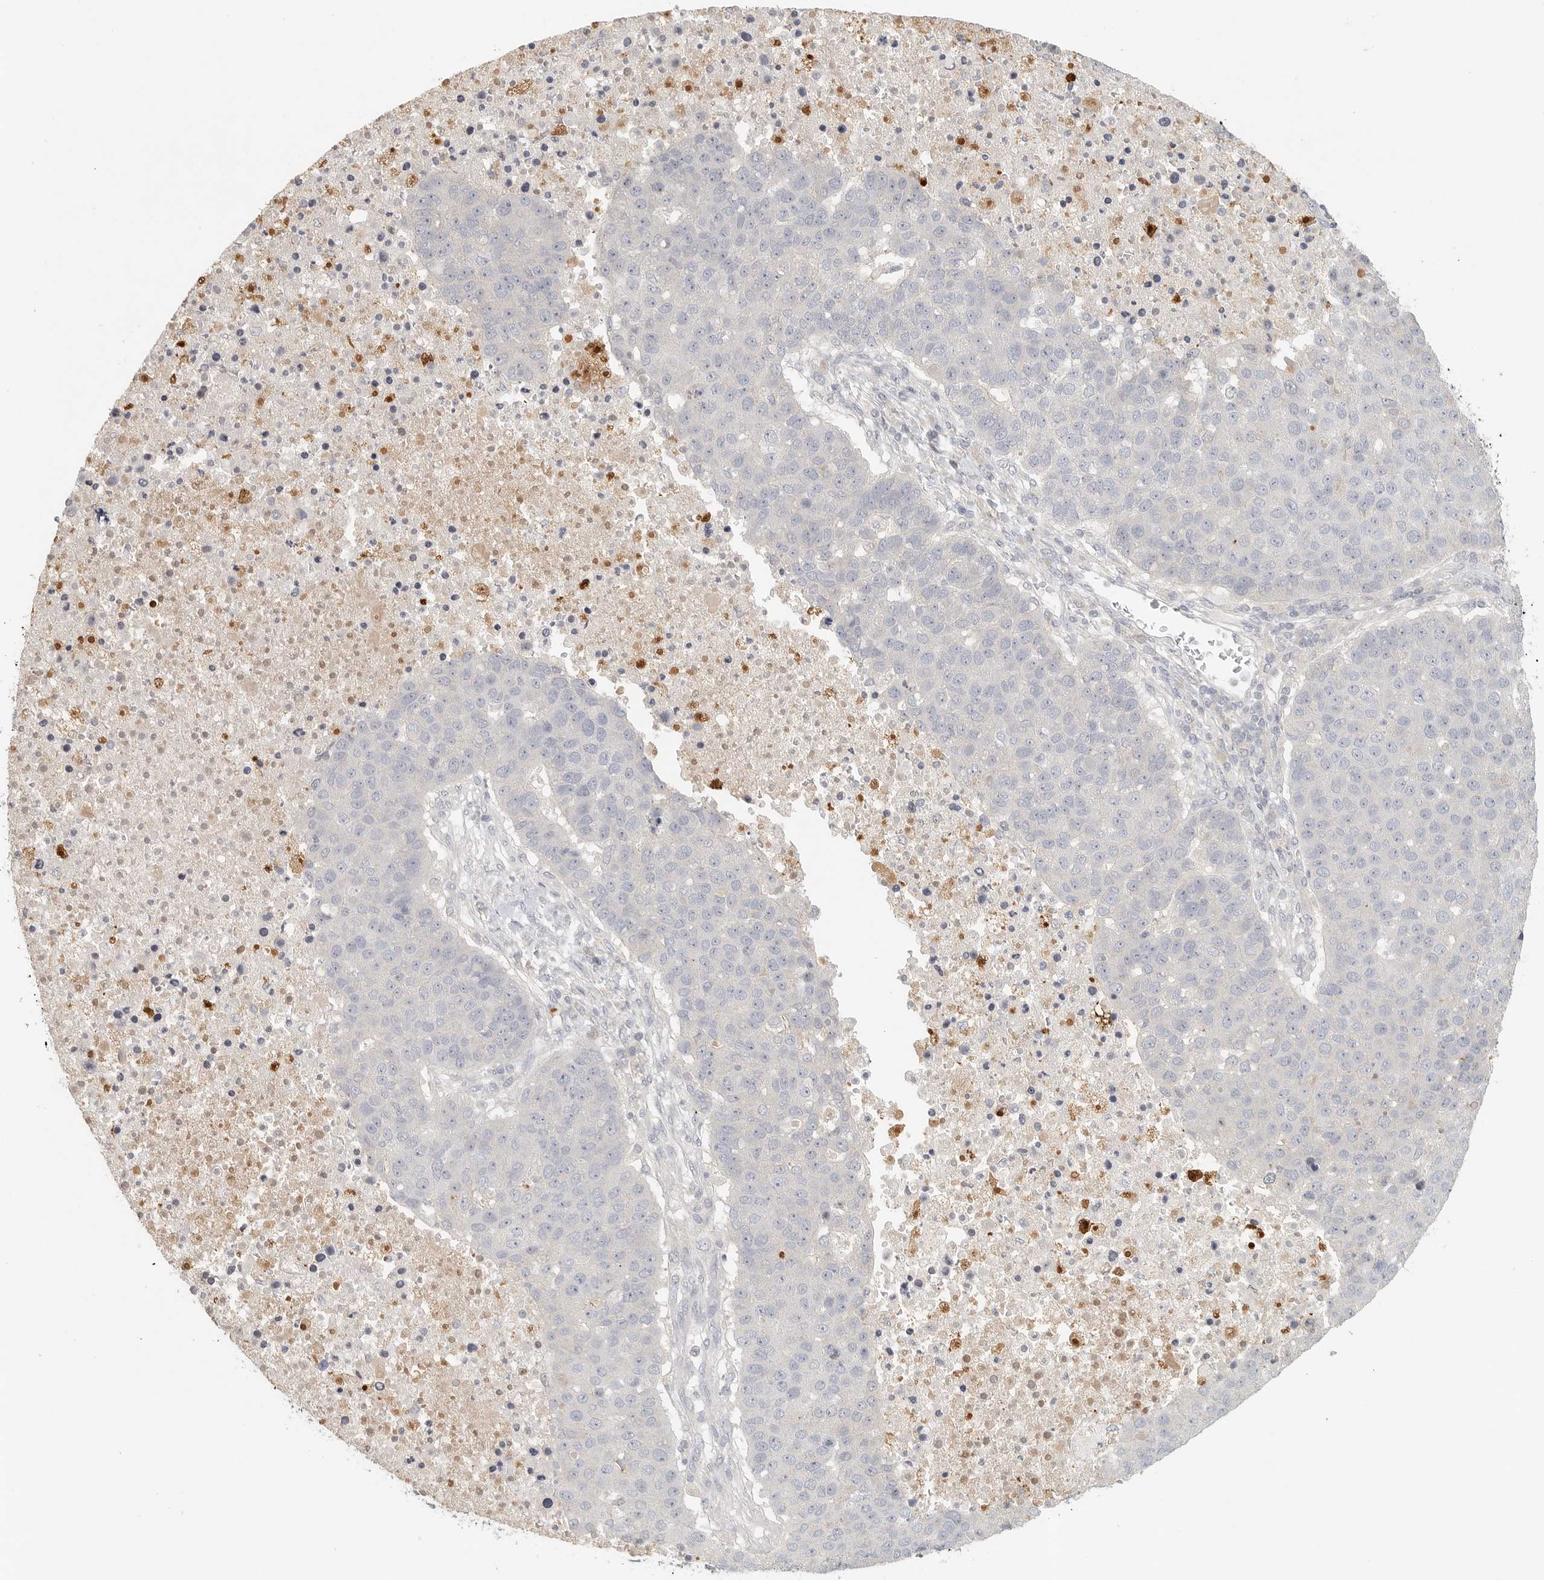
{"staining": {"intensity": "negative", "quantity": "none", "location": "none"}, "tissue": "pancreatic cancer", "cell_type": "Tumor cells", "image_type": "cancer", "snomed": [{"axis": "morphology", "description": "Adenocarcinoma, NOS"}, {"axis": "topography", "description": "Pancreas"}], "caption": "Tumor cells show no significant protein expression in pancreatic cancer (adenocarcinoma).", "gene": "HDAC6", "patient": {"sex": "female", "age": 61}}